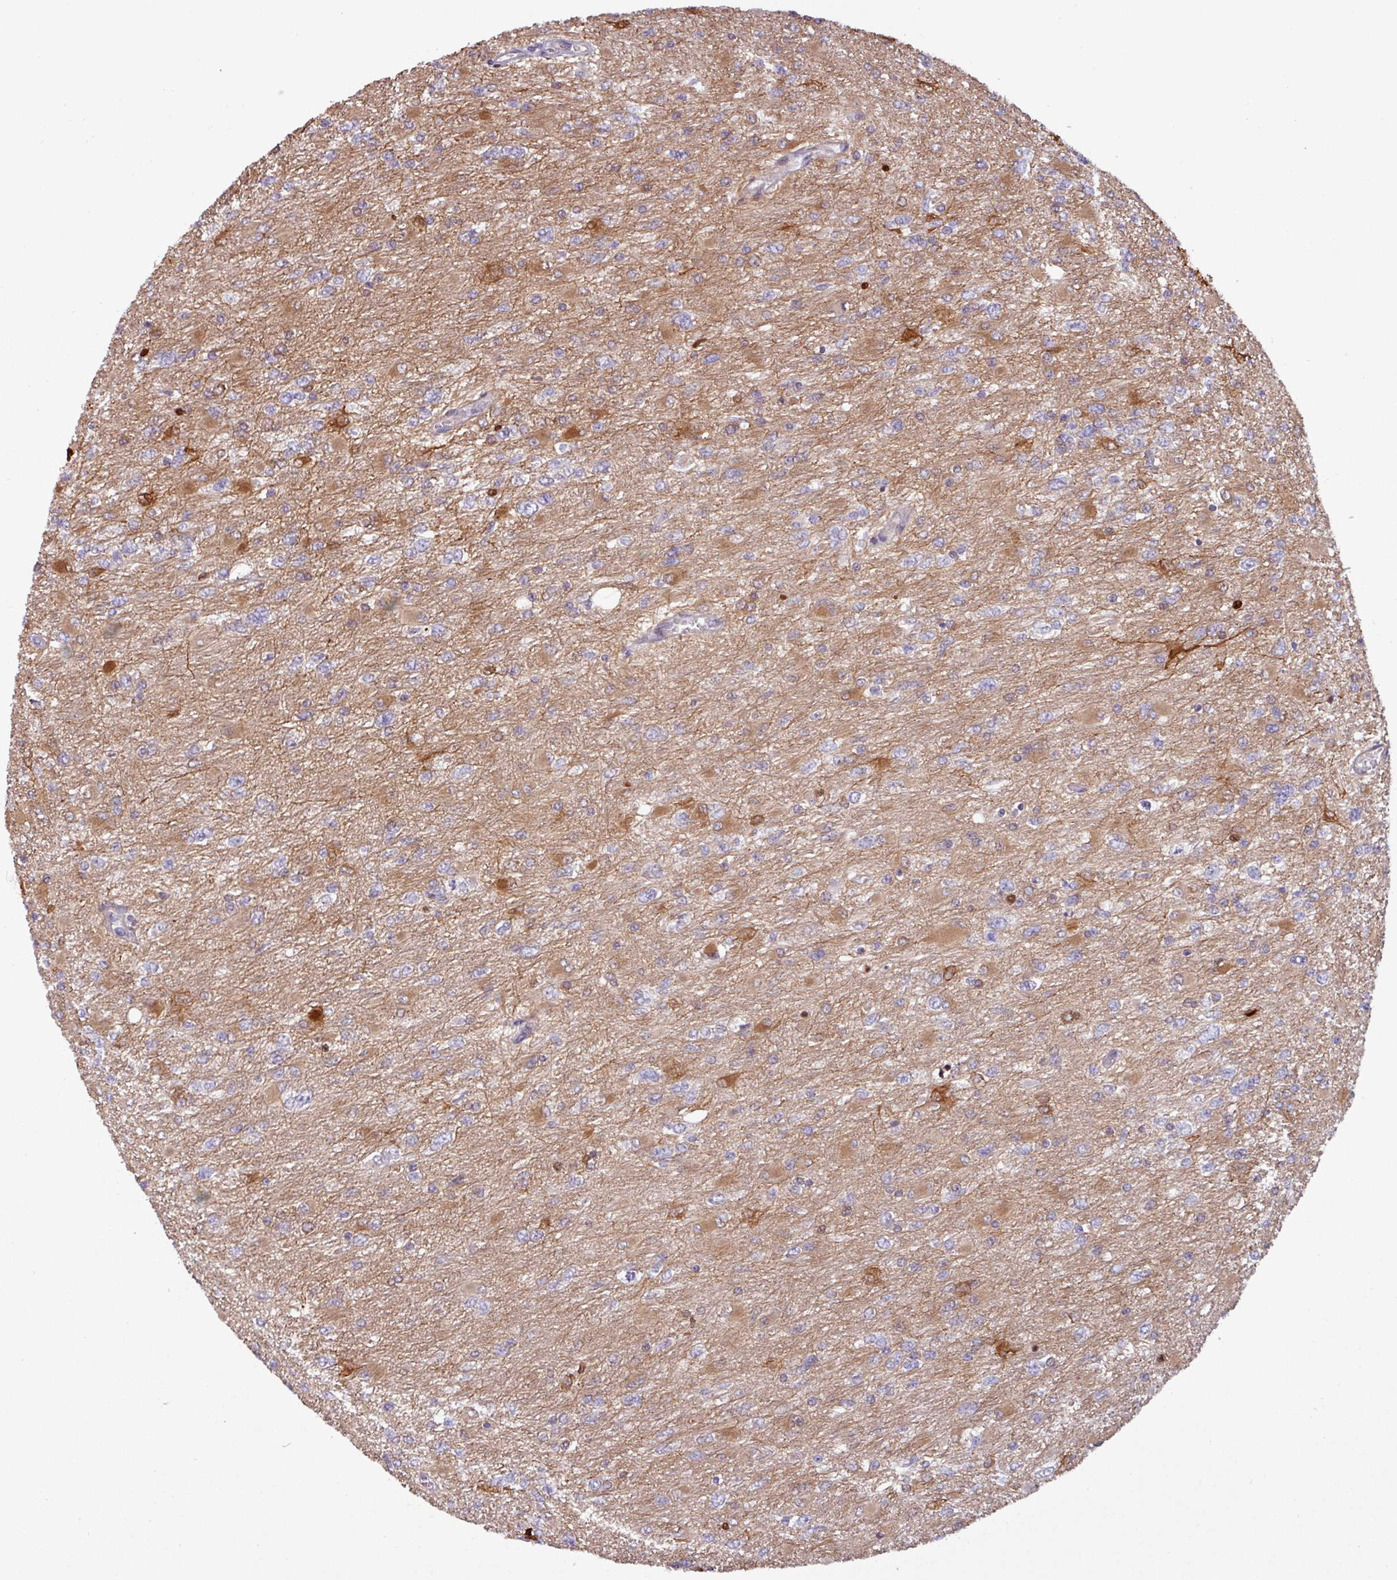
{"staining": {"intensity": "moderate", "quantity": "<25%", "location": "cytoplasmic/membranous"}, "tissue": "glioma", "cell_type": "Tumor cells", "image_type": "cancer", "snomed": [{"axis": "morphology", "description": "Glioma, malignant, High grade"}, {"axis": "topography", "description": "Cerebral cortex"}], "caption": "Immunohistochemical staining of human high-grade glioma (malignant) displays low levels of moderate cytoplasmic/membranous expression in approximately <25% of tumor cells. The staining was performed using DAB, with brown indicating positive protein expression. Nuclei are stained blue with hematoxylin.", "gene": "PCED1A", "patient": {"sex": "female", "age": 36}}